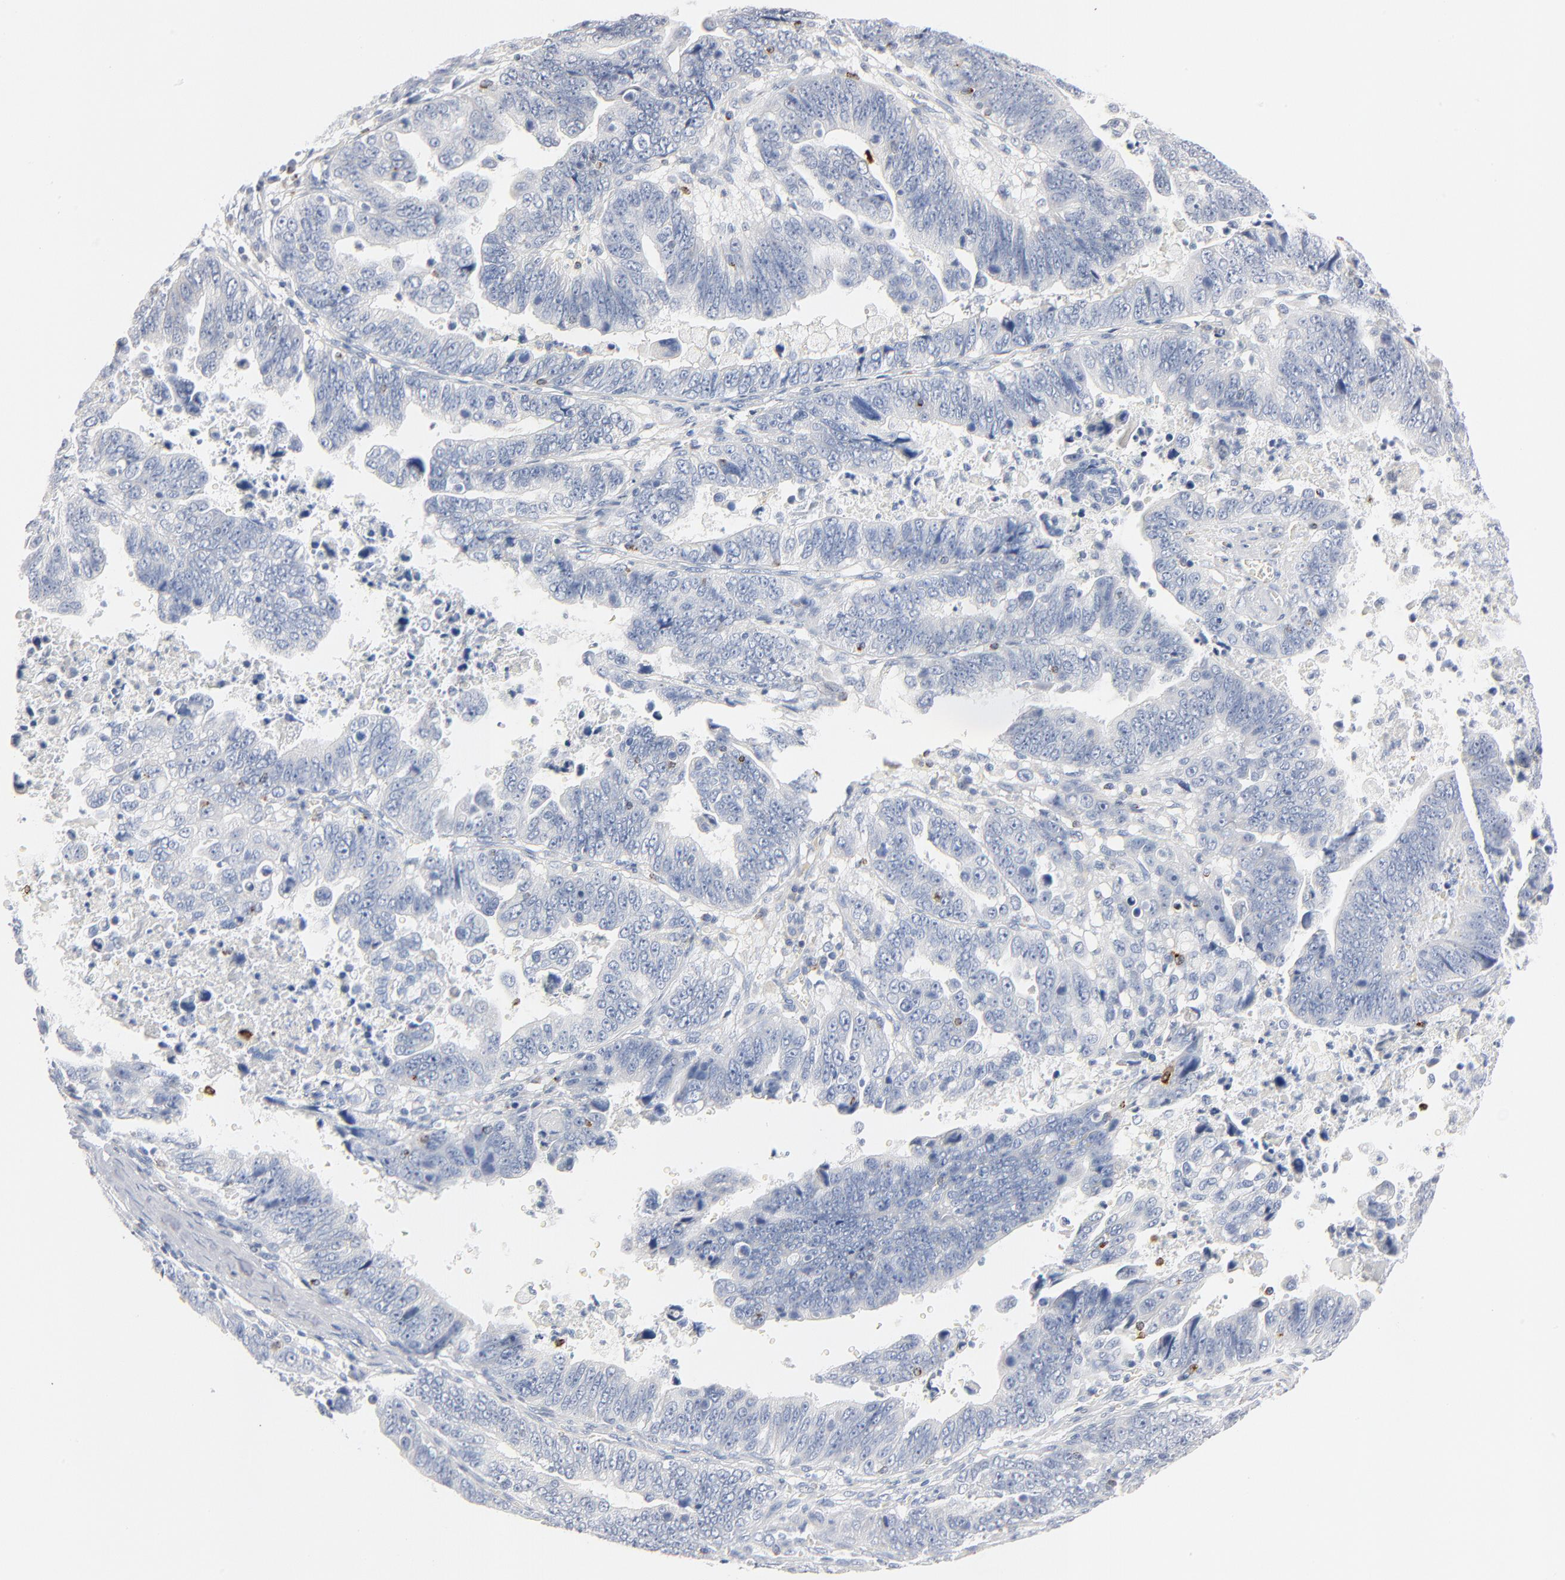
{"staining": {"intensity": "negative", "quantity": "none", "location": "none"}, "tissue": "stomach cancer", "cell_type": "Tumor cells", "image_type": "cancer", "snomed": [{"axis": "morphology", "description": "Adenocarcinoma, NOS"}, {"axis": "topography", "description": "Stomach, upper"}], "caption": "This is an IHC image of human stomach cancer (adenocarcinoma). There is no expression in tumor cells.", "gene": "GZMB", "patient": {"sex": "female", "age": 50}}